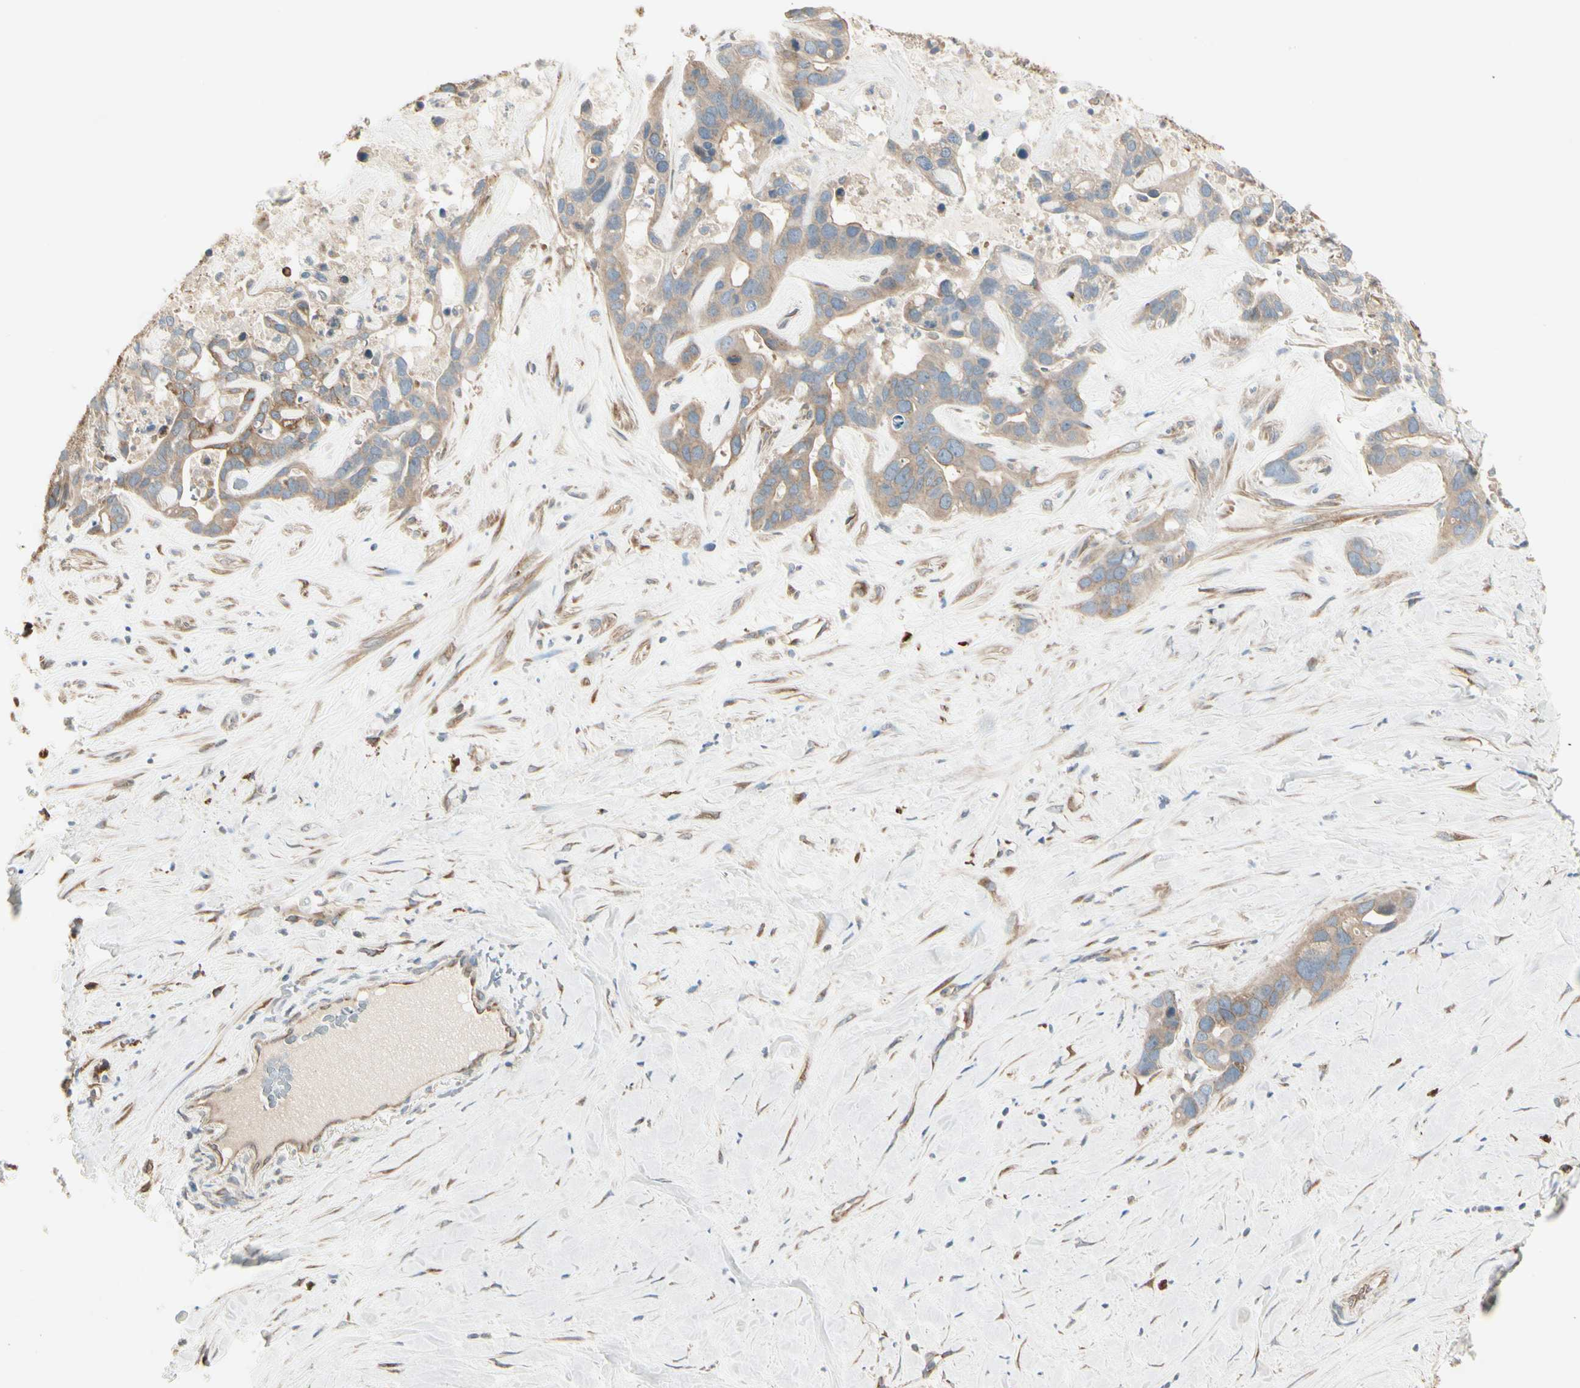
{"staining": {"intensity": "weak", "quantity": ">75%", "location": "cytoplasmic/membranous"}, "tissue": "liver cancer", "cell_type": "Tumor cells", "image_type": "cancer", "snomed": [{"axis": "morphology", "description": "Cholangiocarcinoma"}, {"axis": "topography", "description": "Liver"}], "caption": "A photomicrograph of human liver cancer stained for a protein demonstrates weak cytoplasmic/membranous brown staining in tumor cells. (brown staining indicates protein expression, while blue staining denotes nuclei).", "gene": "NUCB2", "patient": {"sex": "female", "age": 65}}